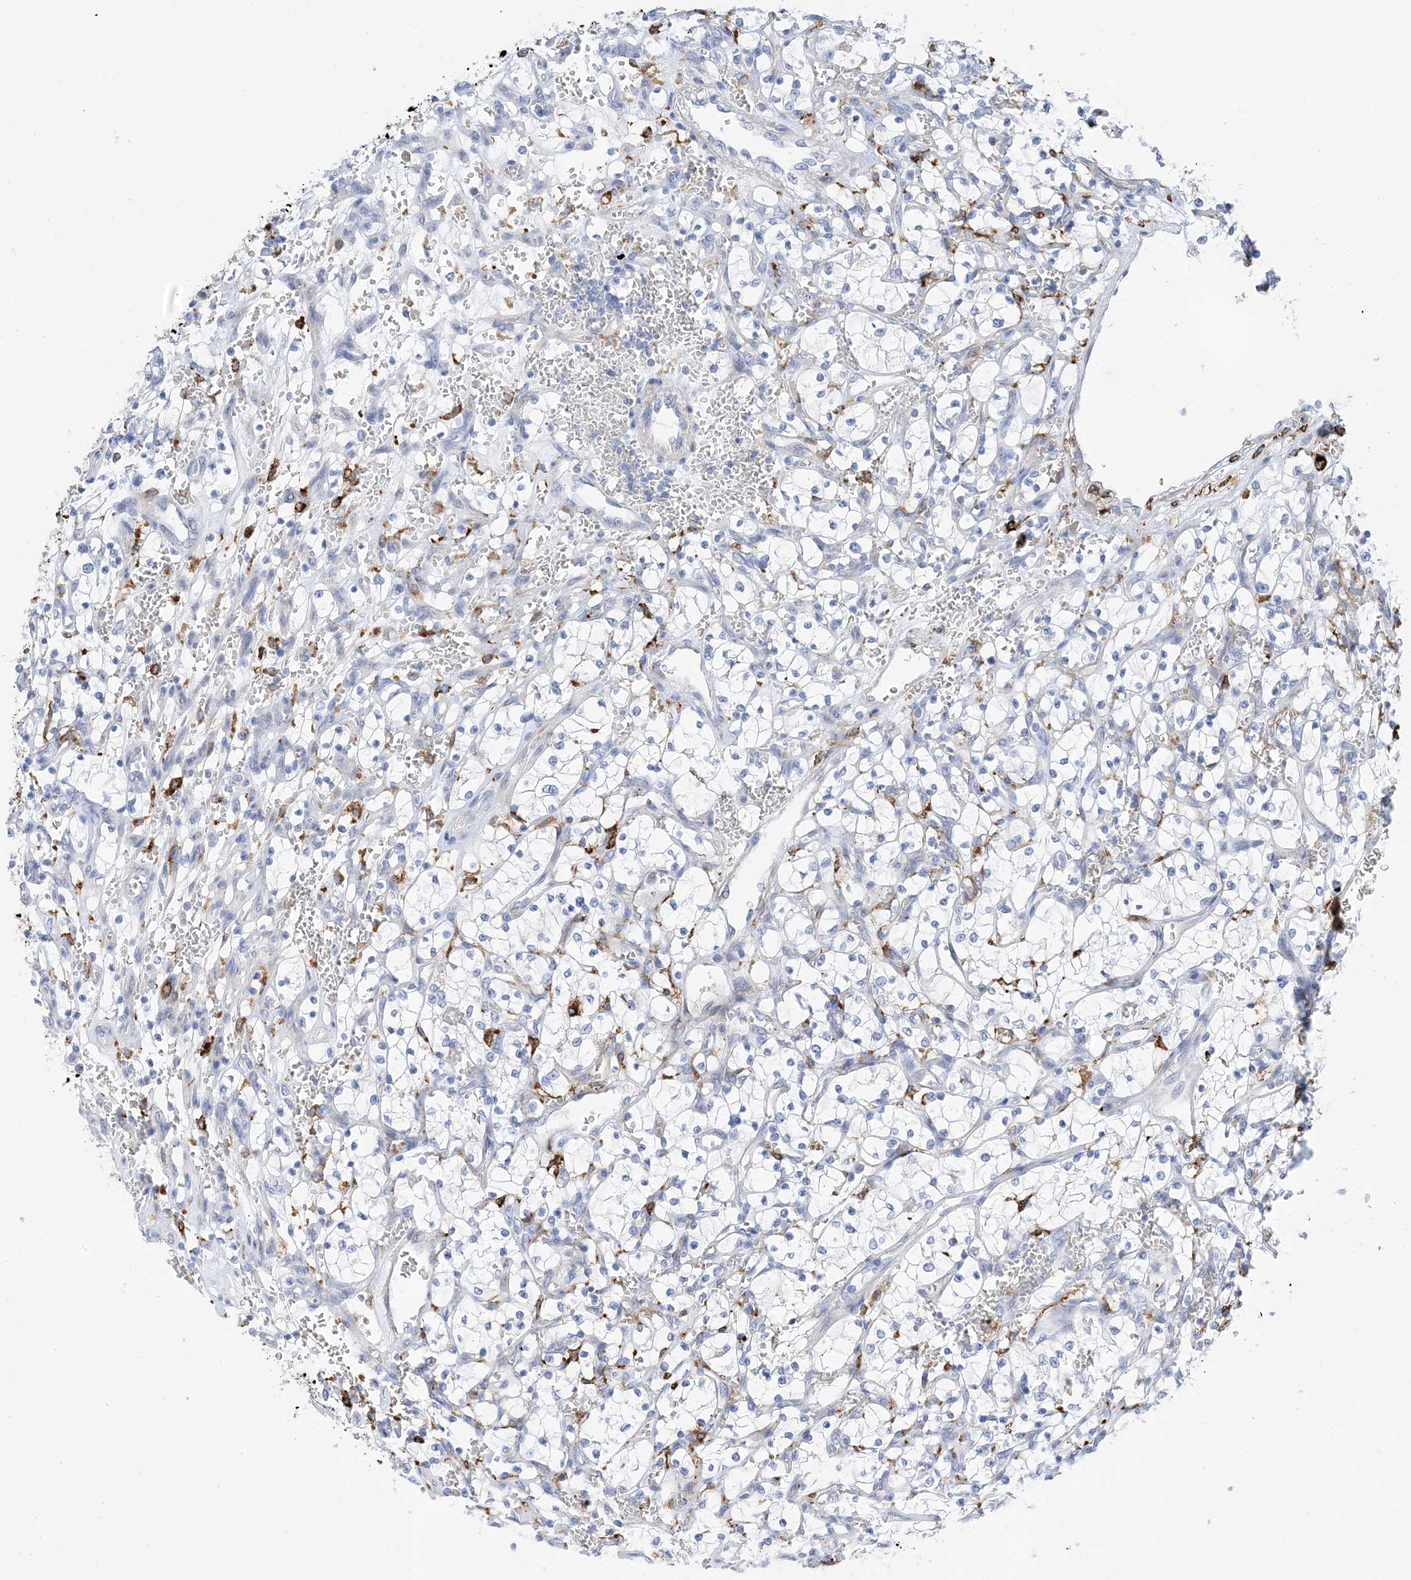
{"staining": {"intensity": "negative", "quantity": "none", "location": "none"}, "tissue": "renal cancer", "cell_type": "Tumor cells", "image_type": "cancer", "snomed": [{"axis": "morphology", "description": "Adenocarcinoma, NOS"}, {"axis": "topography", "description": "Kidney"}], "caption": "Immunohistochemistry (IHC) image of neoplastic tissue: adenocarcinoma (renal) stained with DAB (3,3'-diaminobenzidine) reveals no significant protein staining in tumor cells.", "gene": "DPH3", "patient": {"sex": "female", "age": 69}}